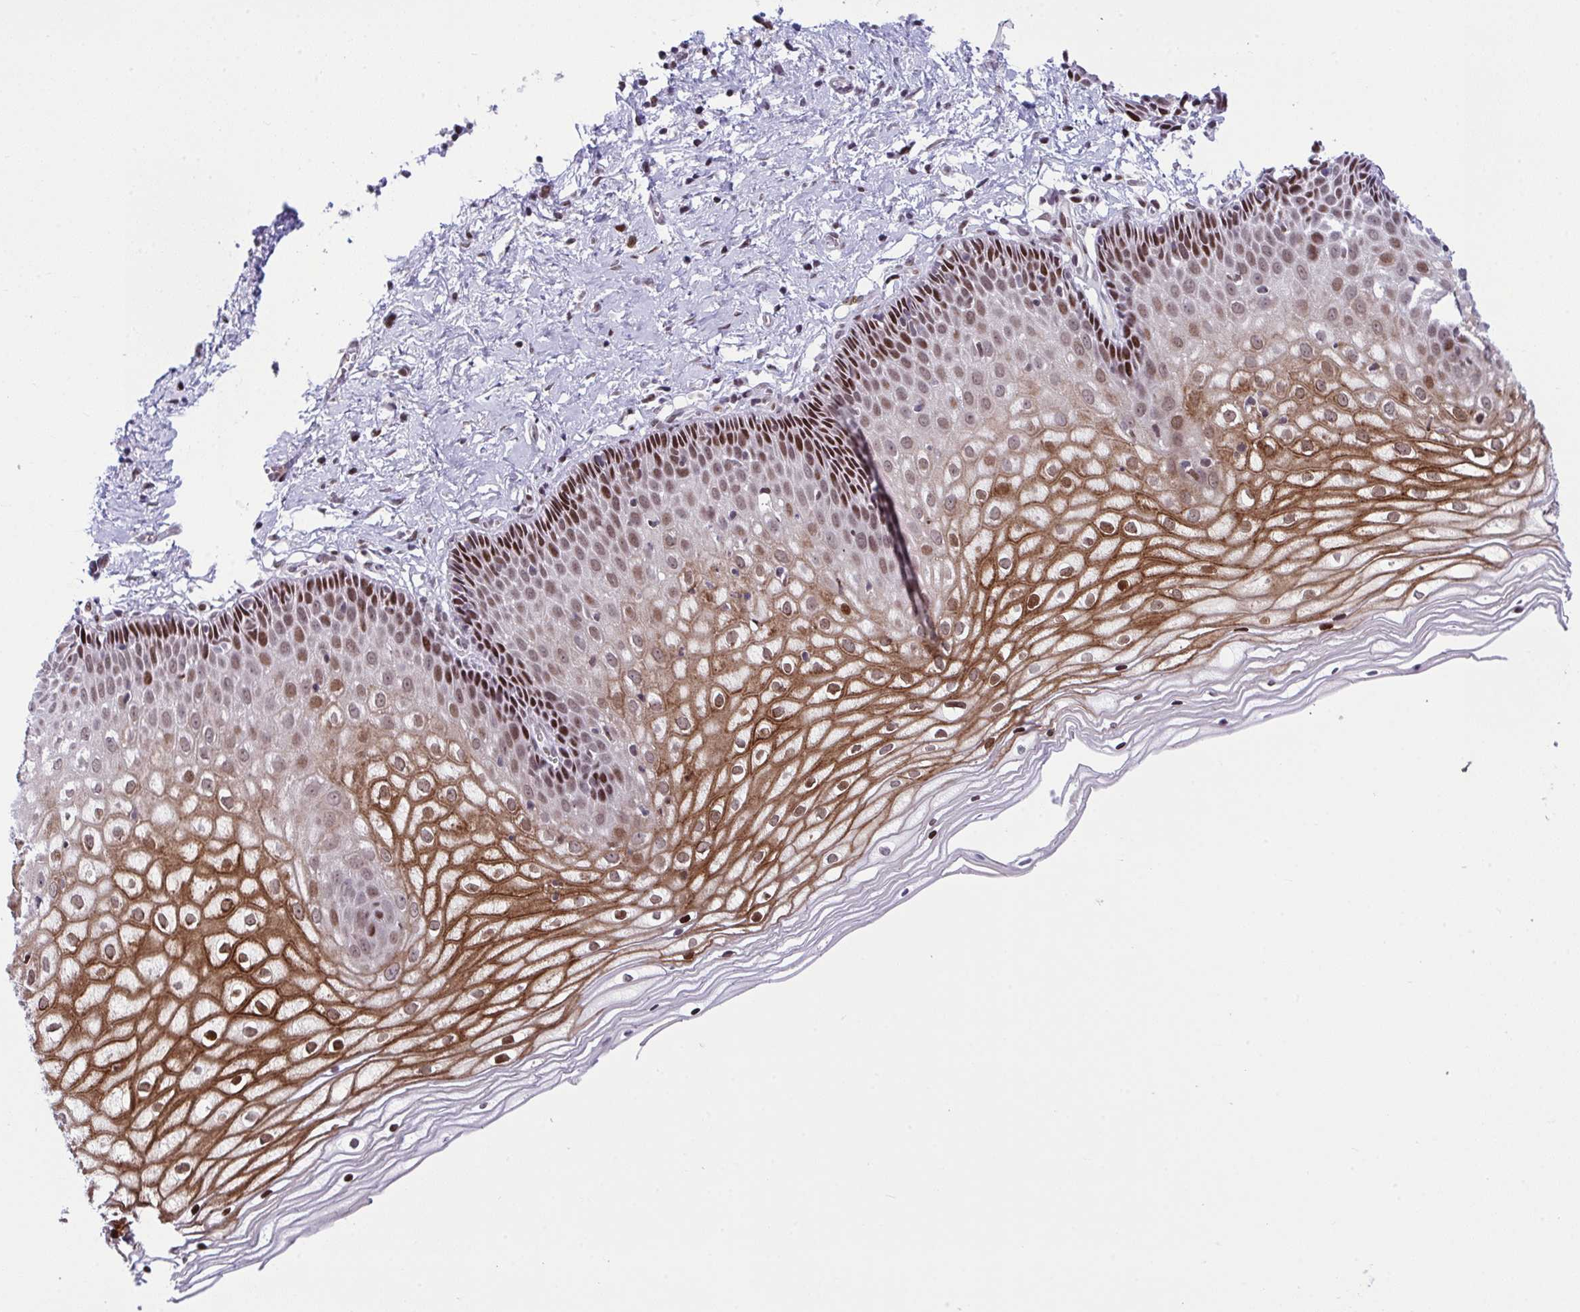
{"staining": {"intensity": "moderate", "quantity": ">75%", "location": "cytoplasmic/membranous,nuclear"}, "tissue": "cervix", "cell_type": "Glandular cells", "image_type": "normal", "snomed": [{"axis": "morphology", "description": "Normal tissue, NOS"}, {"axis": "topography", "description": "Cervix"}], "caption": "Moderate cytoplasmic/membranous,nuclear expression for a protein is present in approximately >75% of glandular cells of unremarkable cervix using immunohistochemistry (IHC).", "gene": "ZFHX3", "patient": {"sex": "female", "age": 36}}